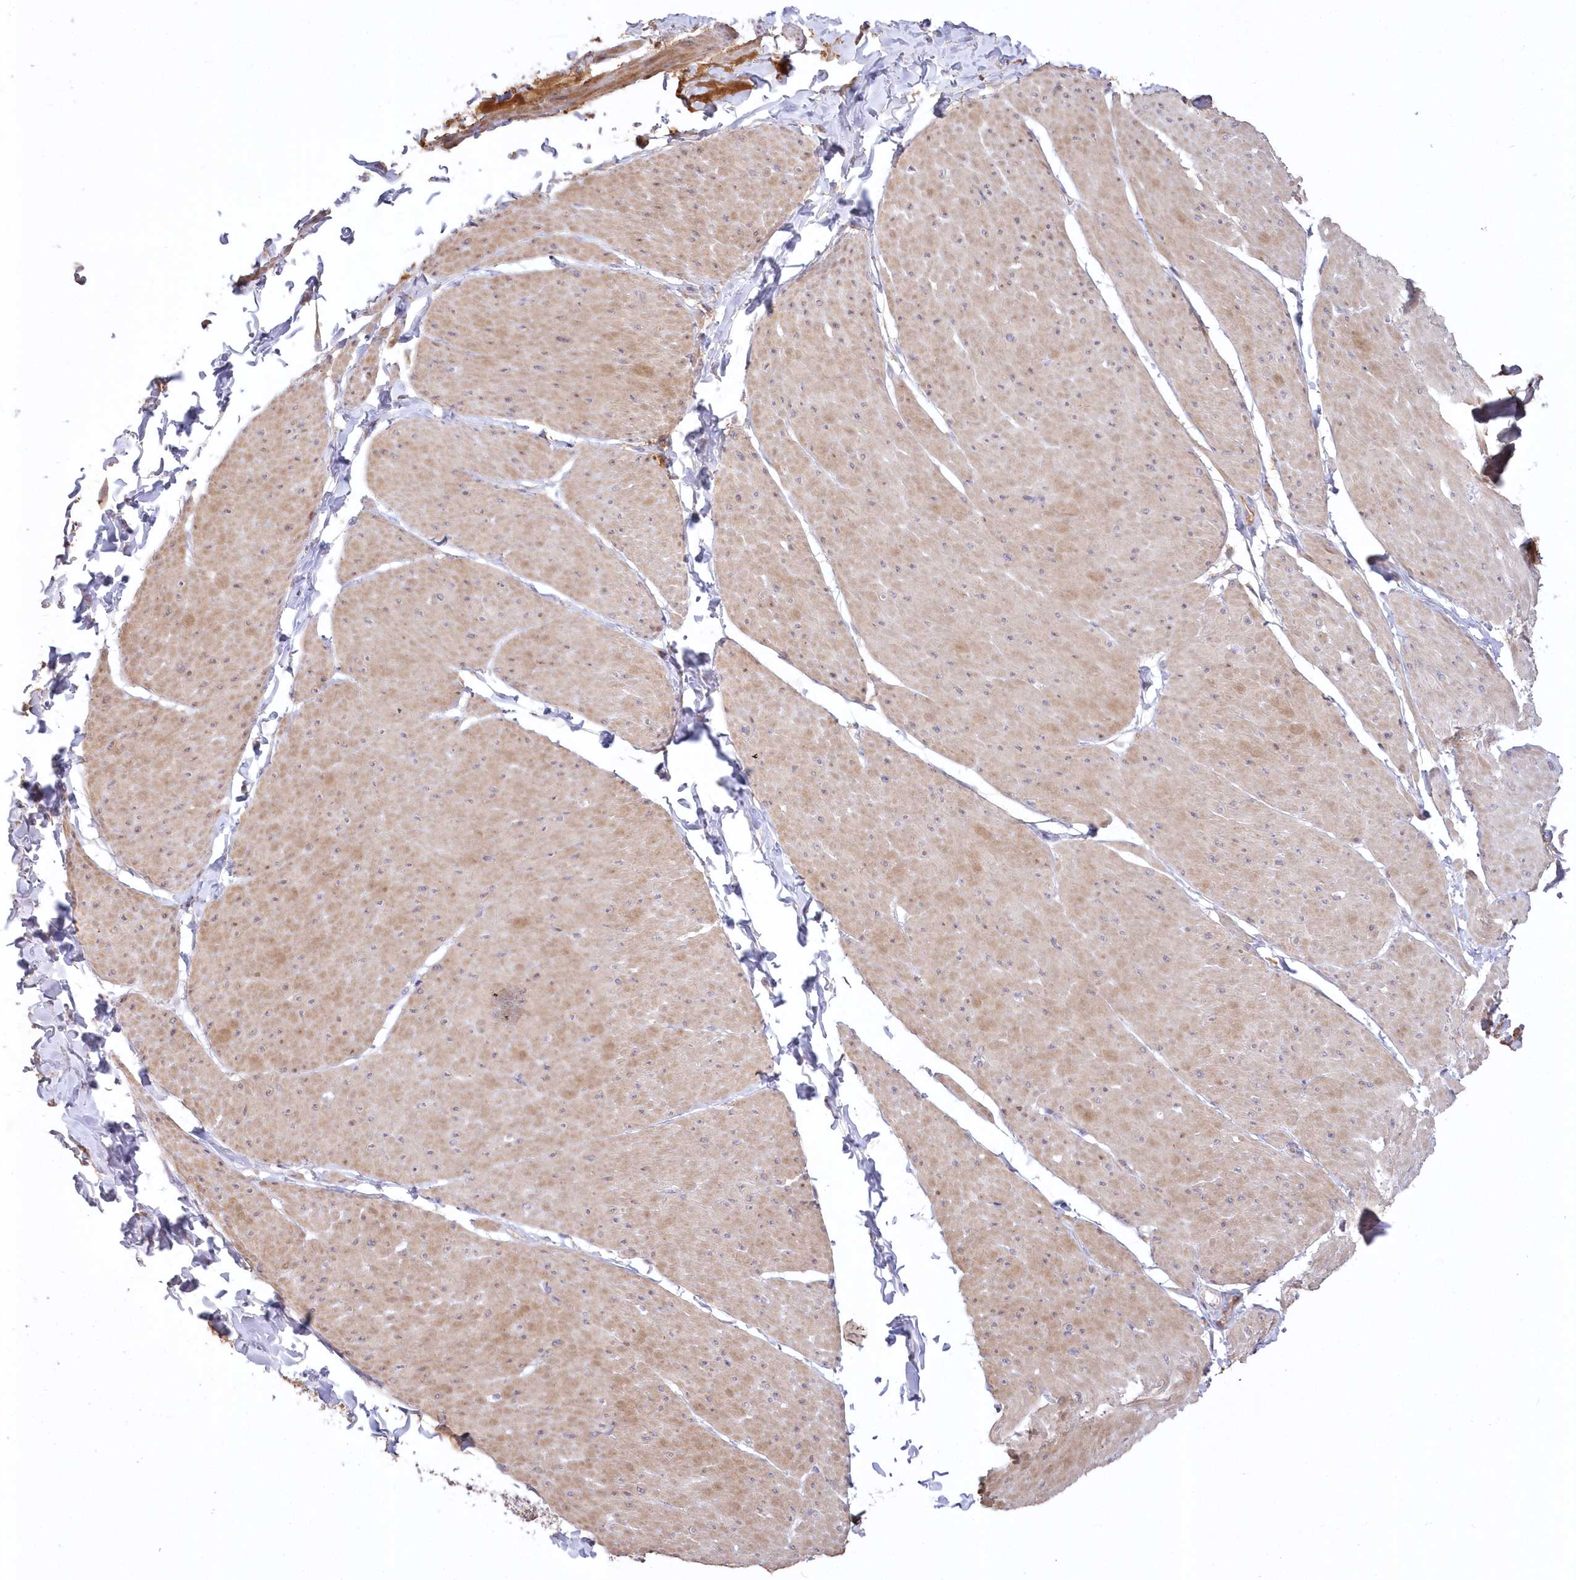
{"staining": {"intensity": "moderate", "quantity": ">75%", "location": "cytoplasmic/membranous"}, "tissue": "smooth muscle", "cell_type": "Smooth muscle cells", "image_type": "normal", "snomed": [{"axis": "morphology", "description": "Urothelial carcinoma, High grade"}, {"axis": "topography", "description": "Urinary bladder"}], "caption": "The photomicrograph reveals a brown stain indicating the presence of a protein in the cytoplasmic/membranous of smooth muscle cells in smooth muscle.", "gene": "WBP1L", "patient": {"sex": "male", "age": 46}}